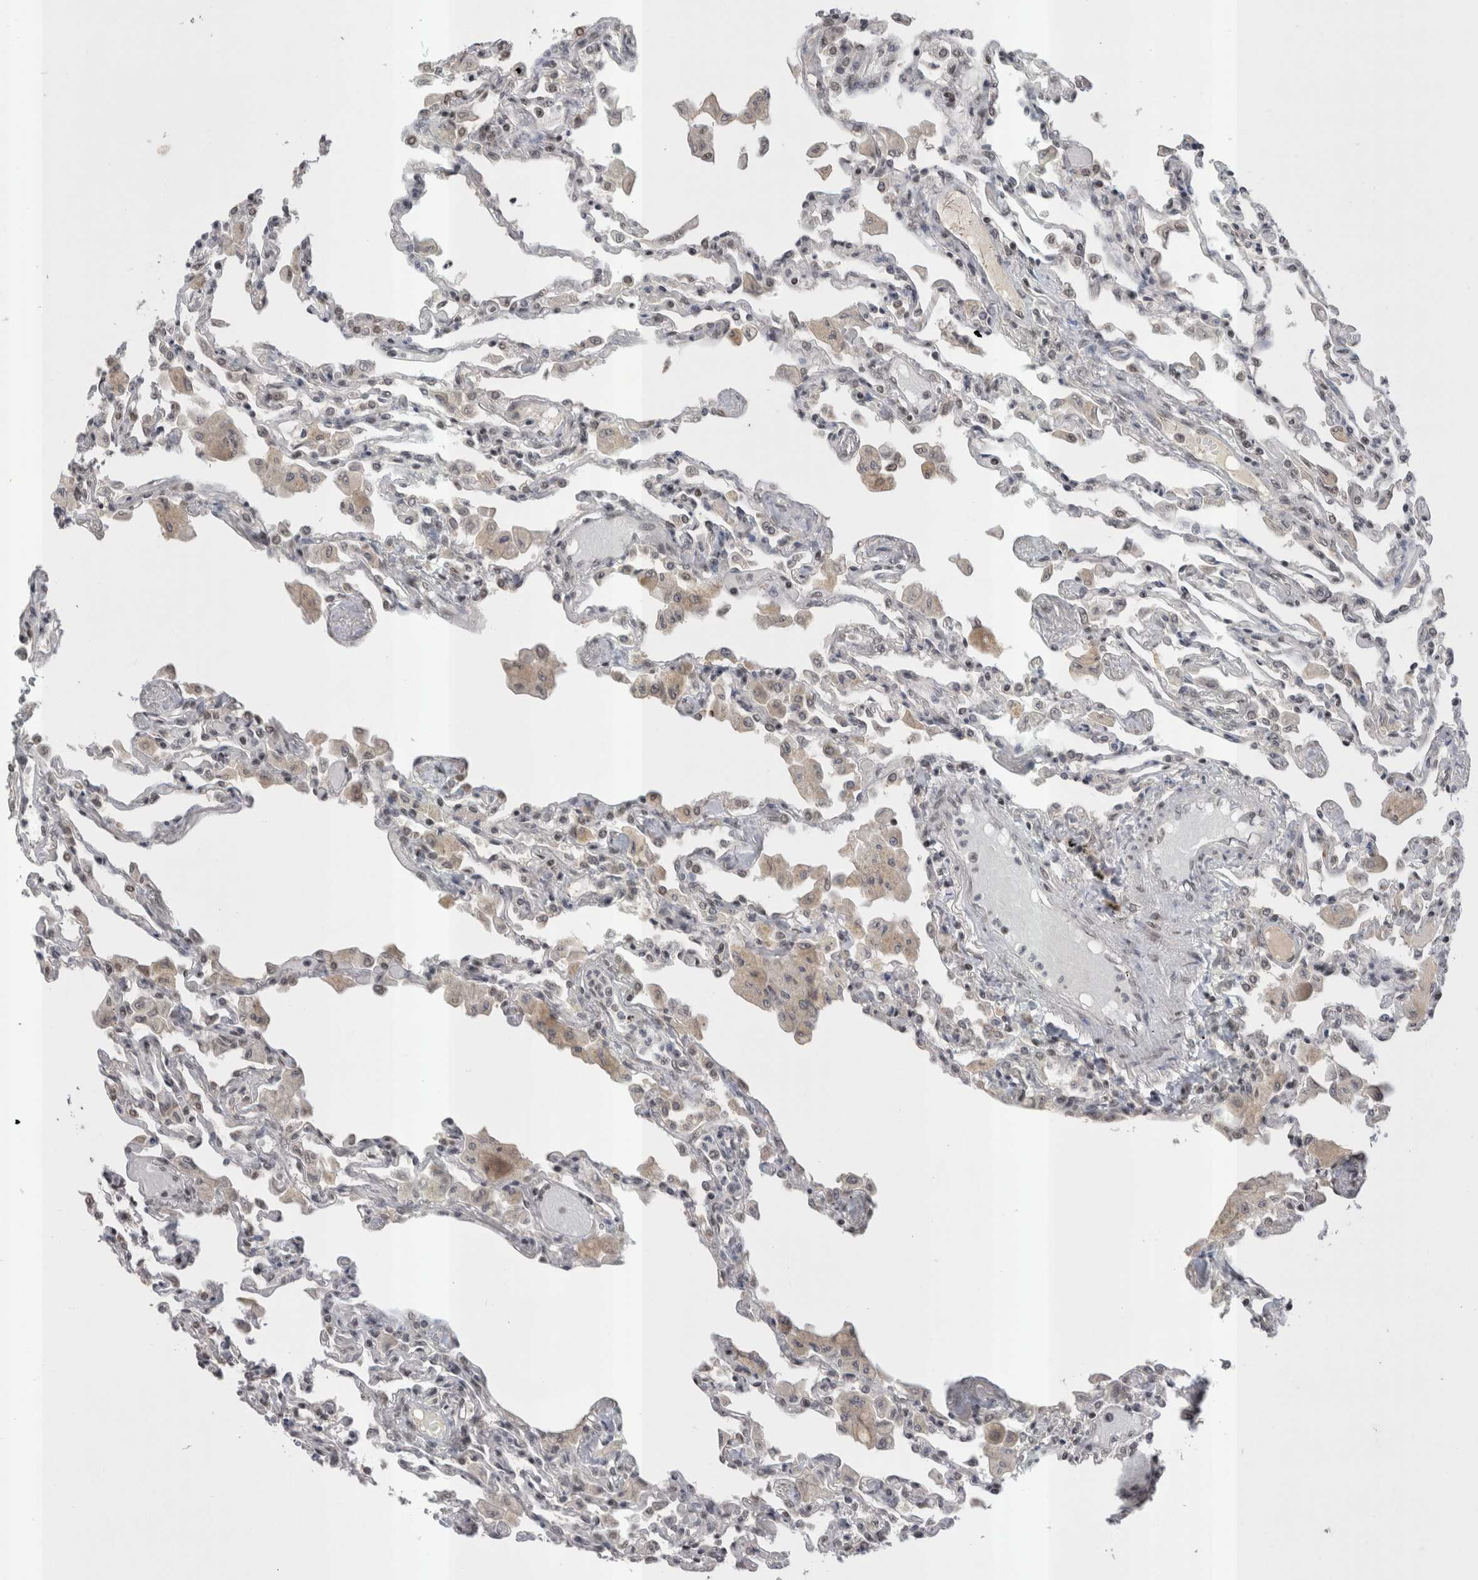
{"staining": {"intensity": "moderate", "quantity": "<25%", "location": "nuclear"}, "tissue": "lung", "cell_type": "Alveolar cells", "image_type": "normal", "snomed": [{"axis": "morphology", "description": "Normal tissue, NOS"}, {"axis": "topography", "description": "Bronchus"}, {"axis": "topography", "description": "Lung"}], "caption": "This is a micrograph of immunohistochemistry (IHC) staining of benign lung, which shows moderate staining in the nuclear of alveolar cells.", "gene": "DAXX", "patient": {"sex": "female", "age": 49}}